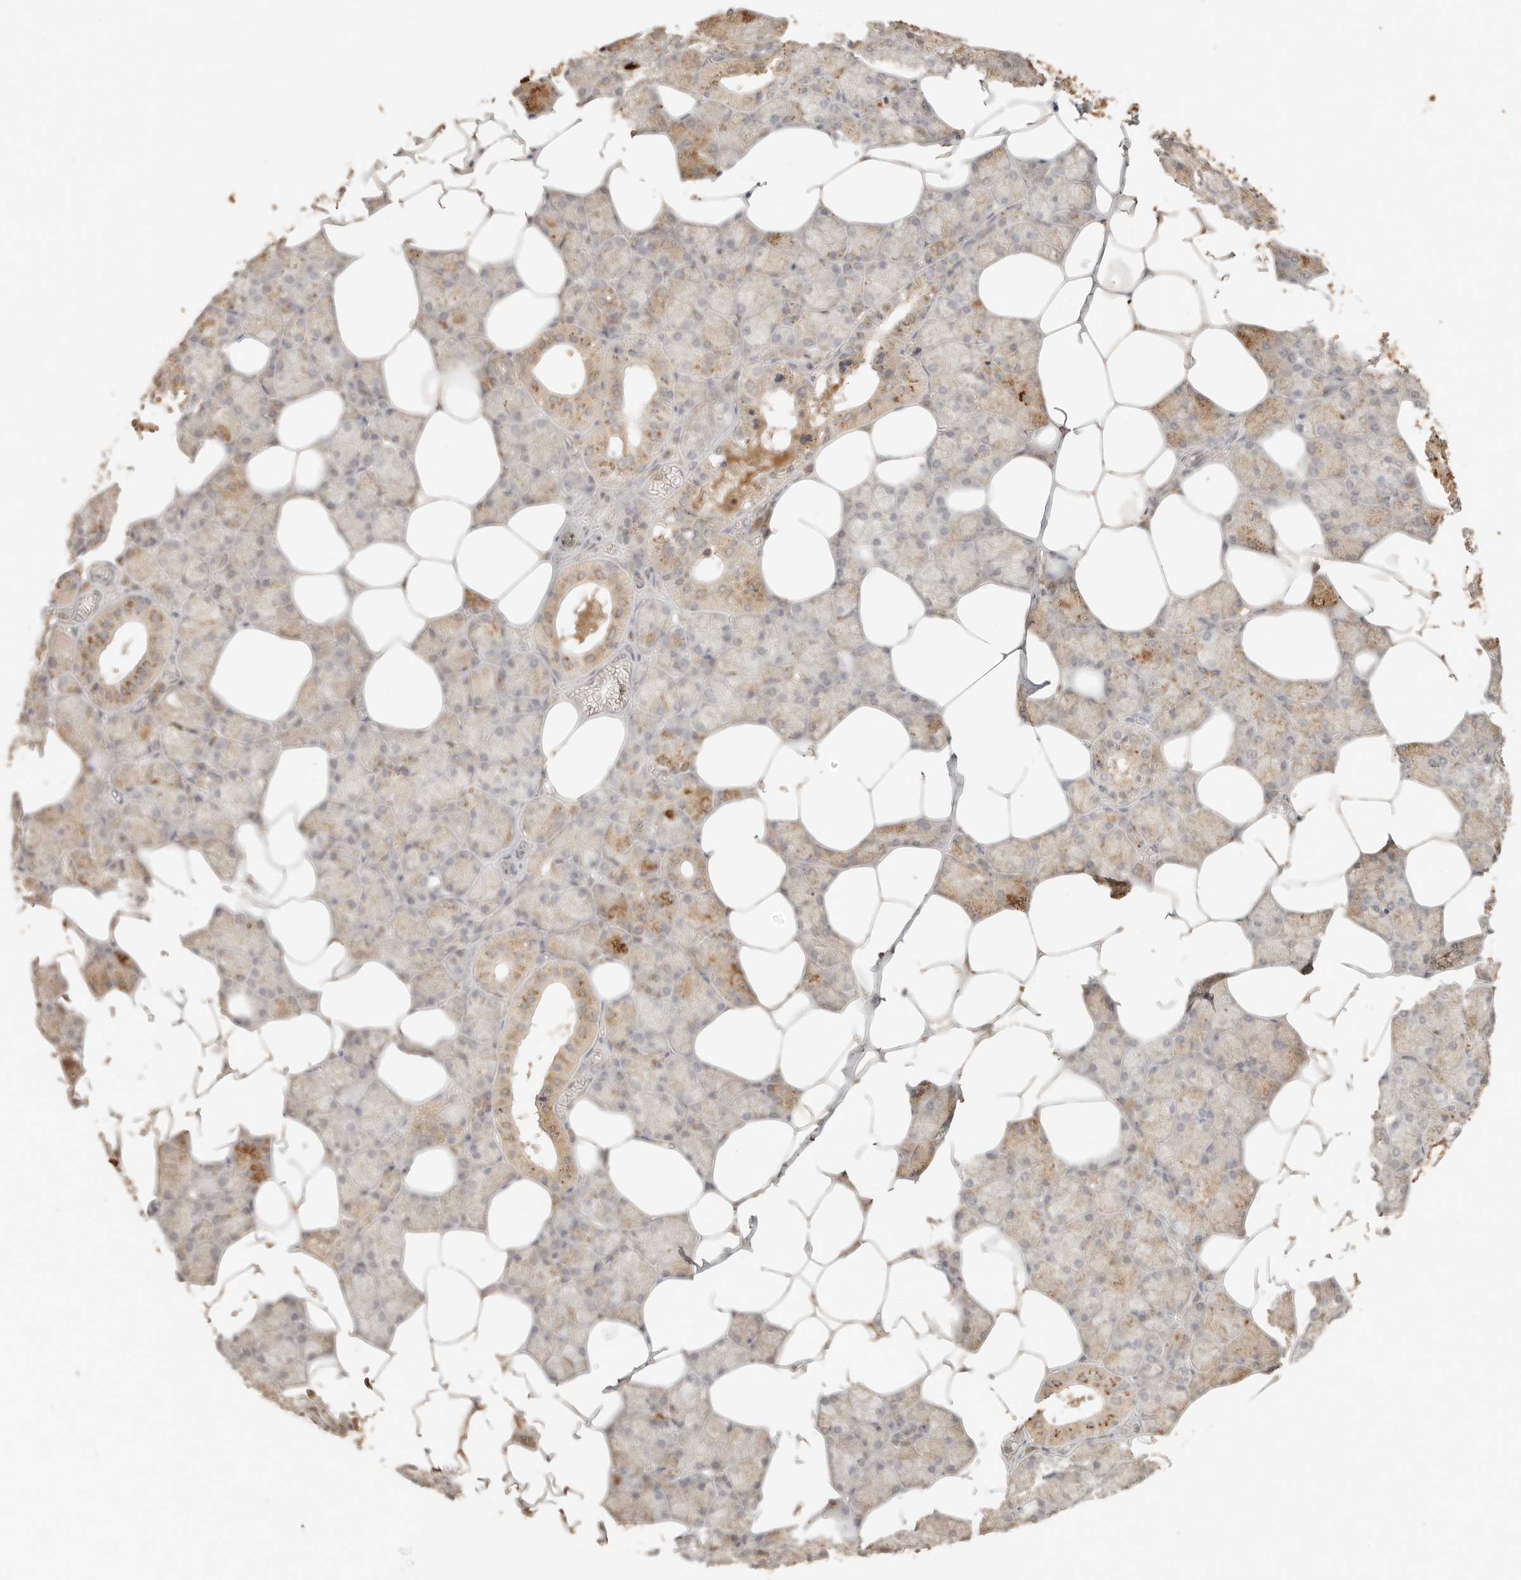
{"staining": {"intensity": "moderate", "quantity": "<25%", "location": "cytoplasmic/membranous"}, "tissue": "salivary gland", "cell_type": "Glandular cells", "image_type": "normal", "snomed": [{"axis": "morphology", "description": "Normal tissue, NOS"}, {"axis": "topography", "description": "Salivary gland"}], "caption": "Protein staining by immunohistochemistry exhibits moderate cytoplasmic/membranous expression in about <25% of glandular cells in benign salivary gland. (DAB = brown stain, brightfield microscopy at high magnification).", "gene": "INTS11", "patient": {"sex": "male", "age": 62}}